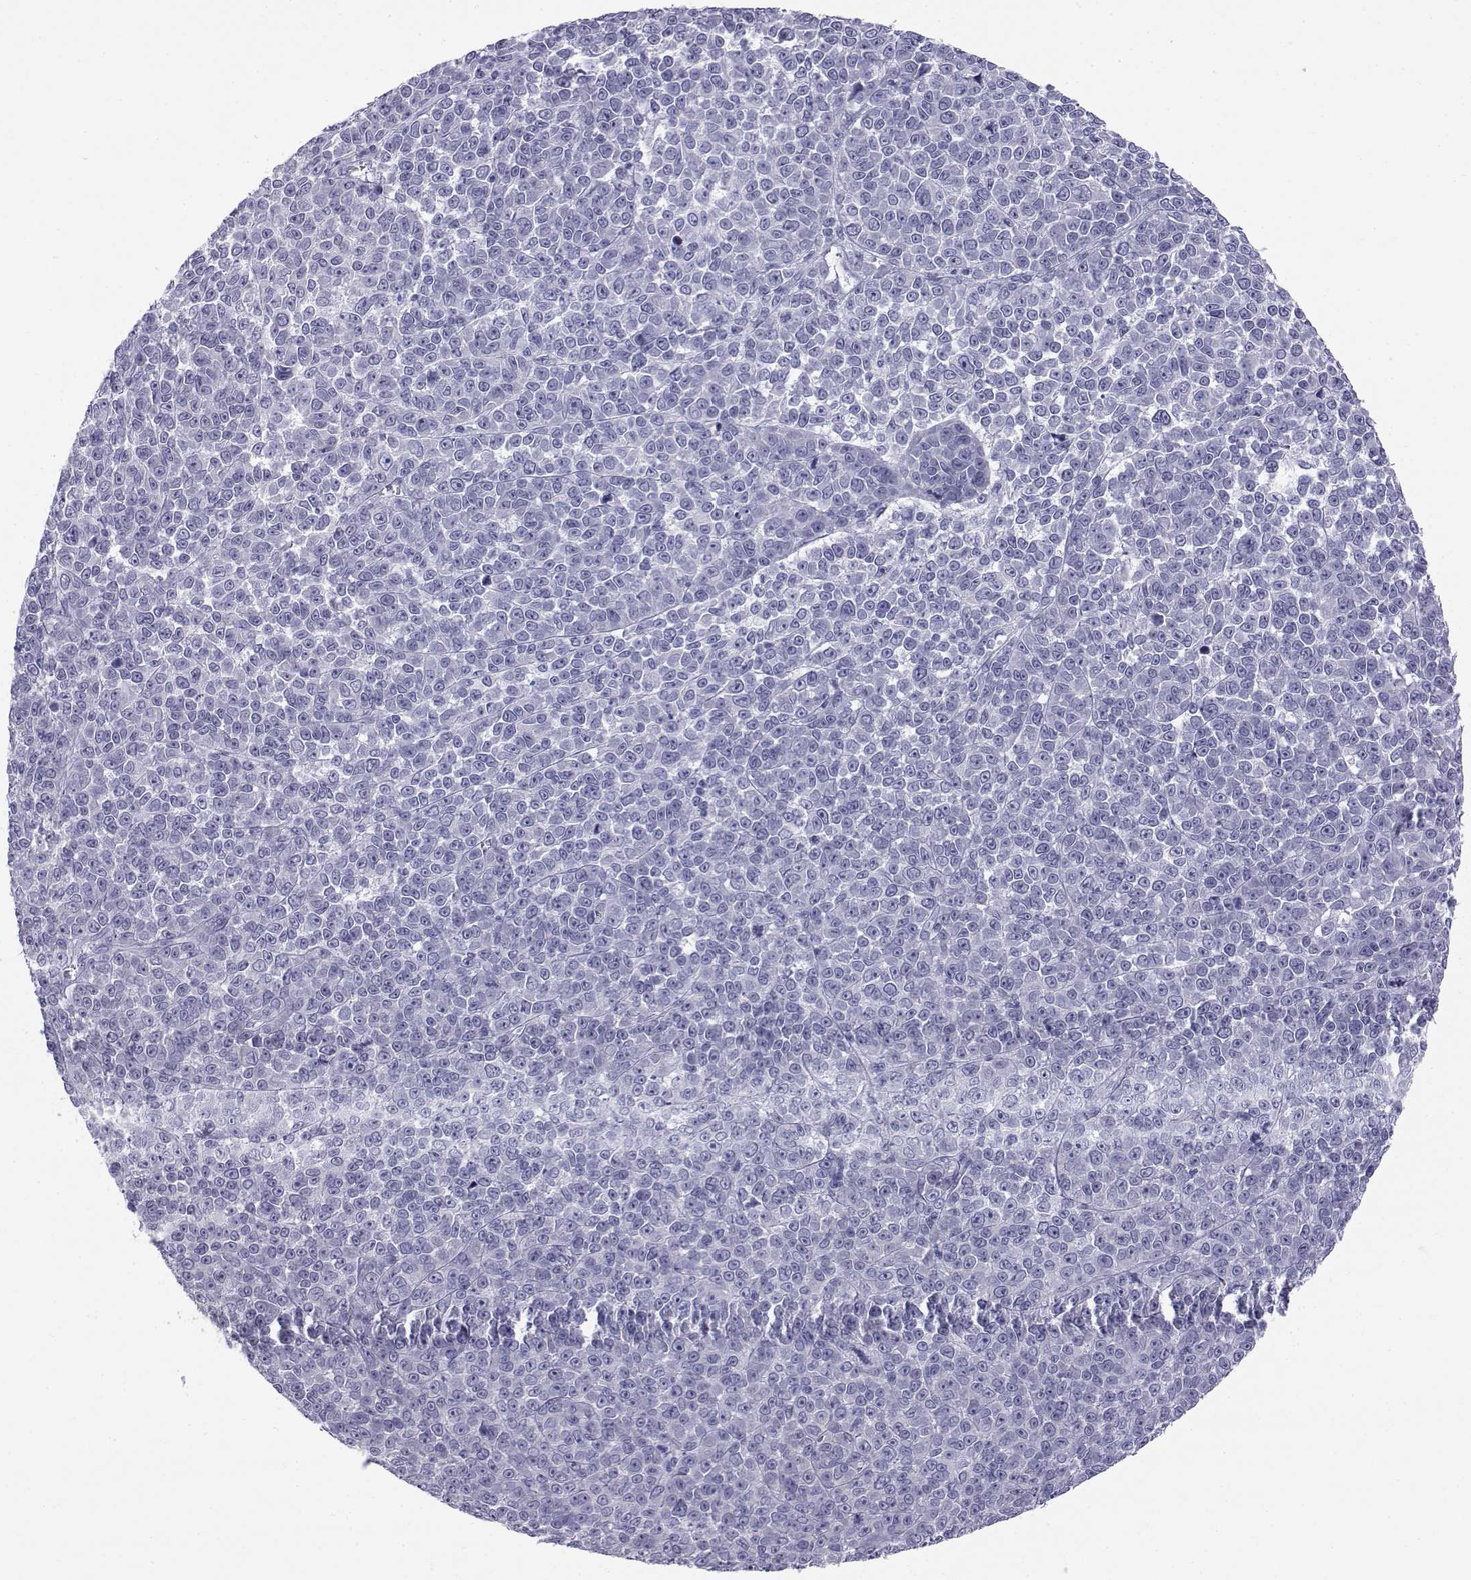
{"staining": {"intensity": "negative", "quantity": "none", "location": "none"}, "tissue": "melanoma", "cell_type": "Tumor cells", "image_type": "cancer", "snomed": [{"axis": "morphology", "description": "Malignant melanoma, NOS"}, {"axis": "topography", "description": "Skin"}], "caption": "IHC of malignant melanoma exhibits no expression in tumor cells.", "gene": "RNASE12", "patient": {"sex": "female", "age": 95}}